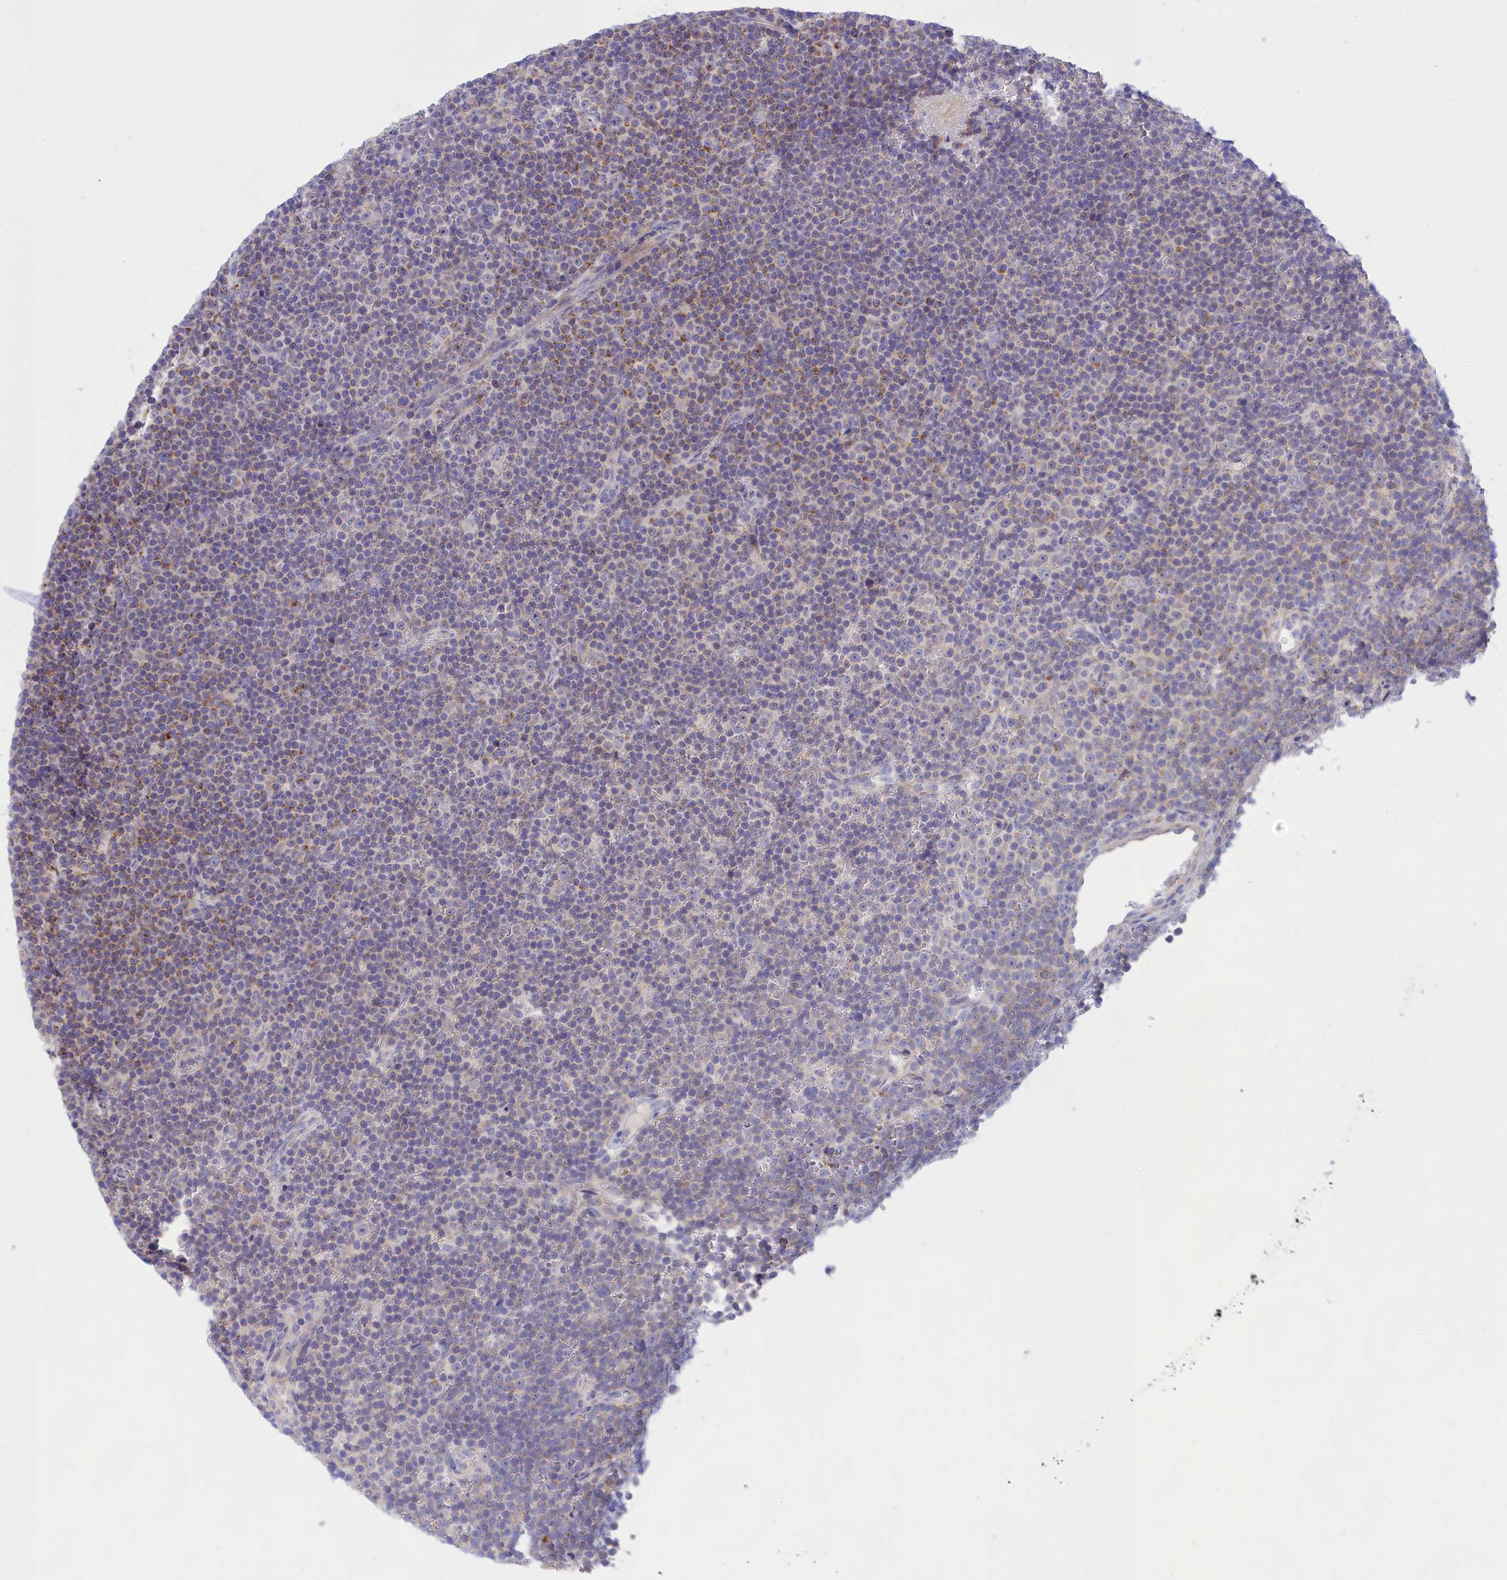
{"staining": {"intensity": "weak", "quantity": "25%-75%", "location": "cytoplasmic/membranous"}, "tissue": "lymphoma", "cell_type": "Tumor cells", "image_type": "cancer", "snomed": [{"axis": "morphology", "description": "Malignant lymphoma, non-Hodgkin's type, Low grade"}, {"axis": "topography", "description": "Lymph node"}], "caption": "Protein staining by IHC displays weak cytoplasmic/membranous positivity in approximately 25%-75% of tumor cells in low-grade malignant lymphoma, non-Hodgkin's type.", "gene": "TMEM30B", "patient": {"sex": "female", "age": 67}}